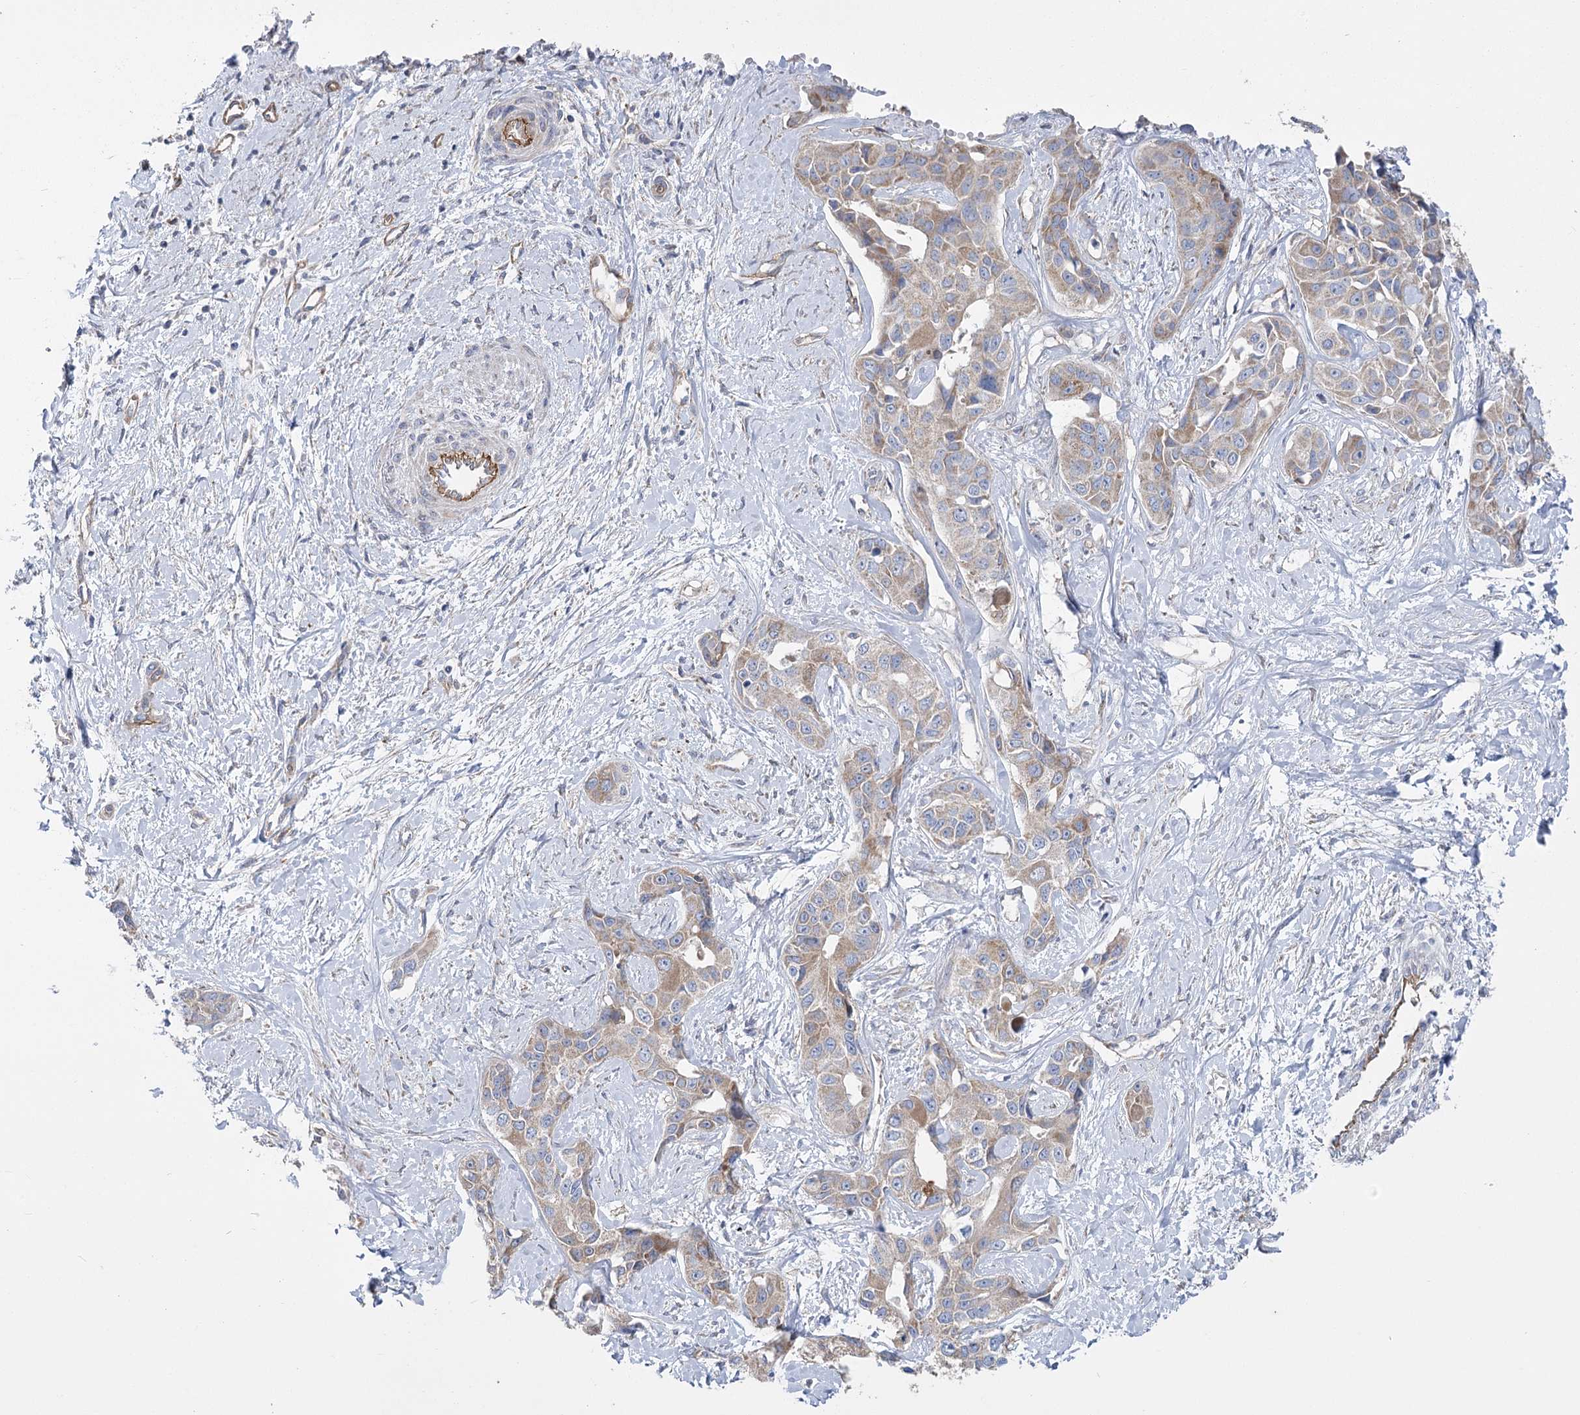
{"staining": {"intensity": "moderate", "quantity": "<25%", "location": "cytoplasmic/membranous"}, "tissue": "liver cancer", "cell_type": "Tumor cells", "image_type": "cancer", "snomed": [{"axis": "morphology", "description": "Cholangiocarcinoma"}, {"axis": "topography", "description": "Liver"}], "caption": "There is low levels of moderate cytoplasmic/membranous positivity in tumor cells of liver cholangiocarcinoma, as demonstrated by immunohistochemical staining (brown color).", "gene": "RMDN2", "patient": {"sex": "male", "age": 59}}